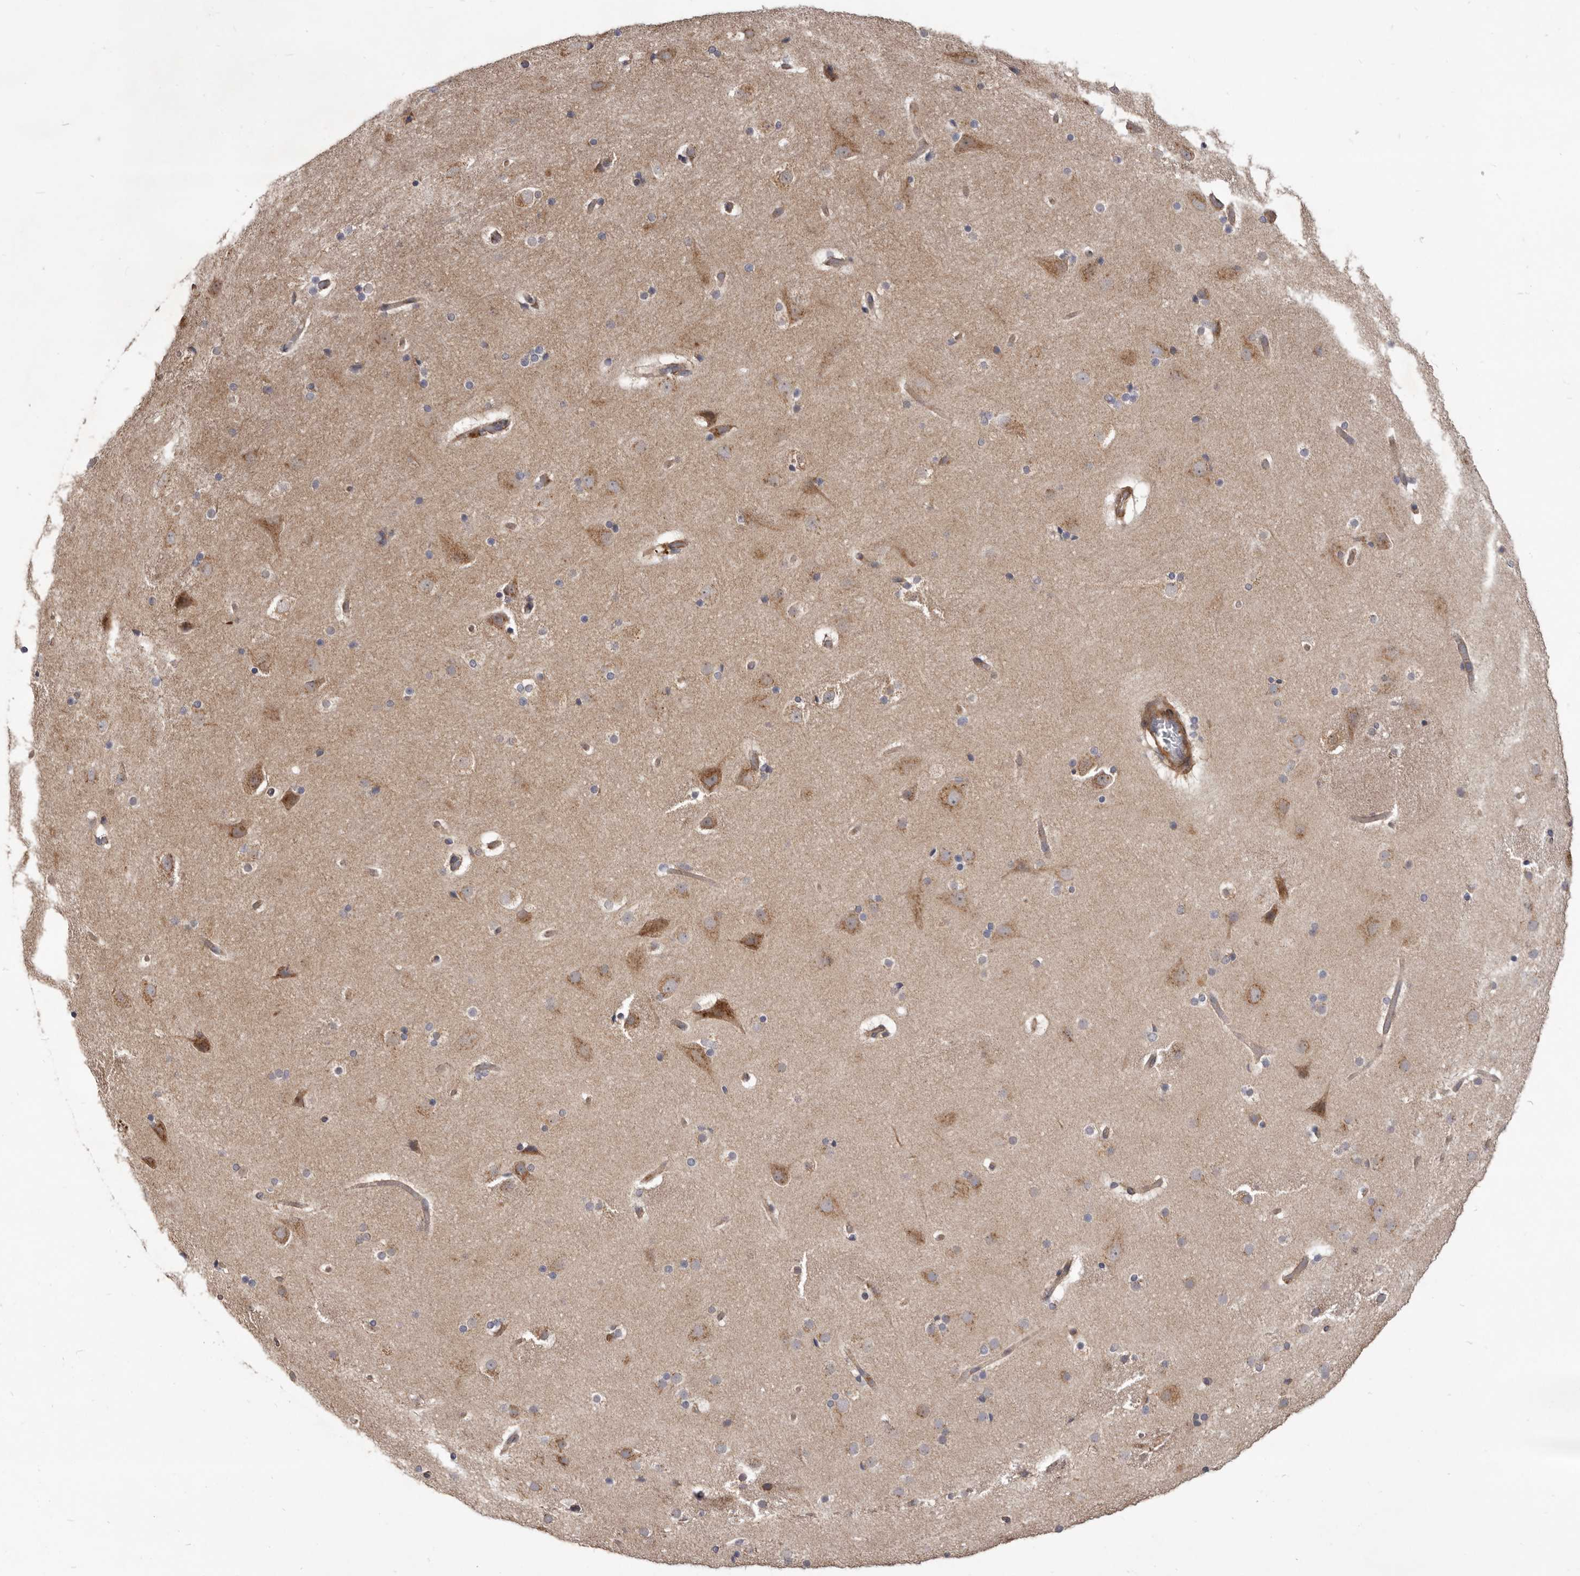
{"staining": {"intensity": "weak", "quantity": "25%-75%", "location": "cytoplasmic/membranous"}, "tissue": "cerebral cortex", "cell_type": "Endothelial cells", "image_type": "normal", "snomed": [{"axis": "morphology", "description": "Normal tissue, NOS"}, {"axis": "topography", "description": "Cerebral cortex"}], "caption": "Immunohistochemistry (IHC) (DAB) staining of unremarkable cerebral cortex shows weak cytoplasmic/membranous protein positivity in approximately 25%-75% of endothelial cells.", "gene": "VPS45", "patient": {"sex": "male", "age": 57}}